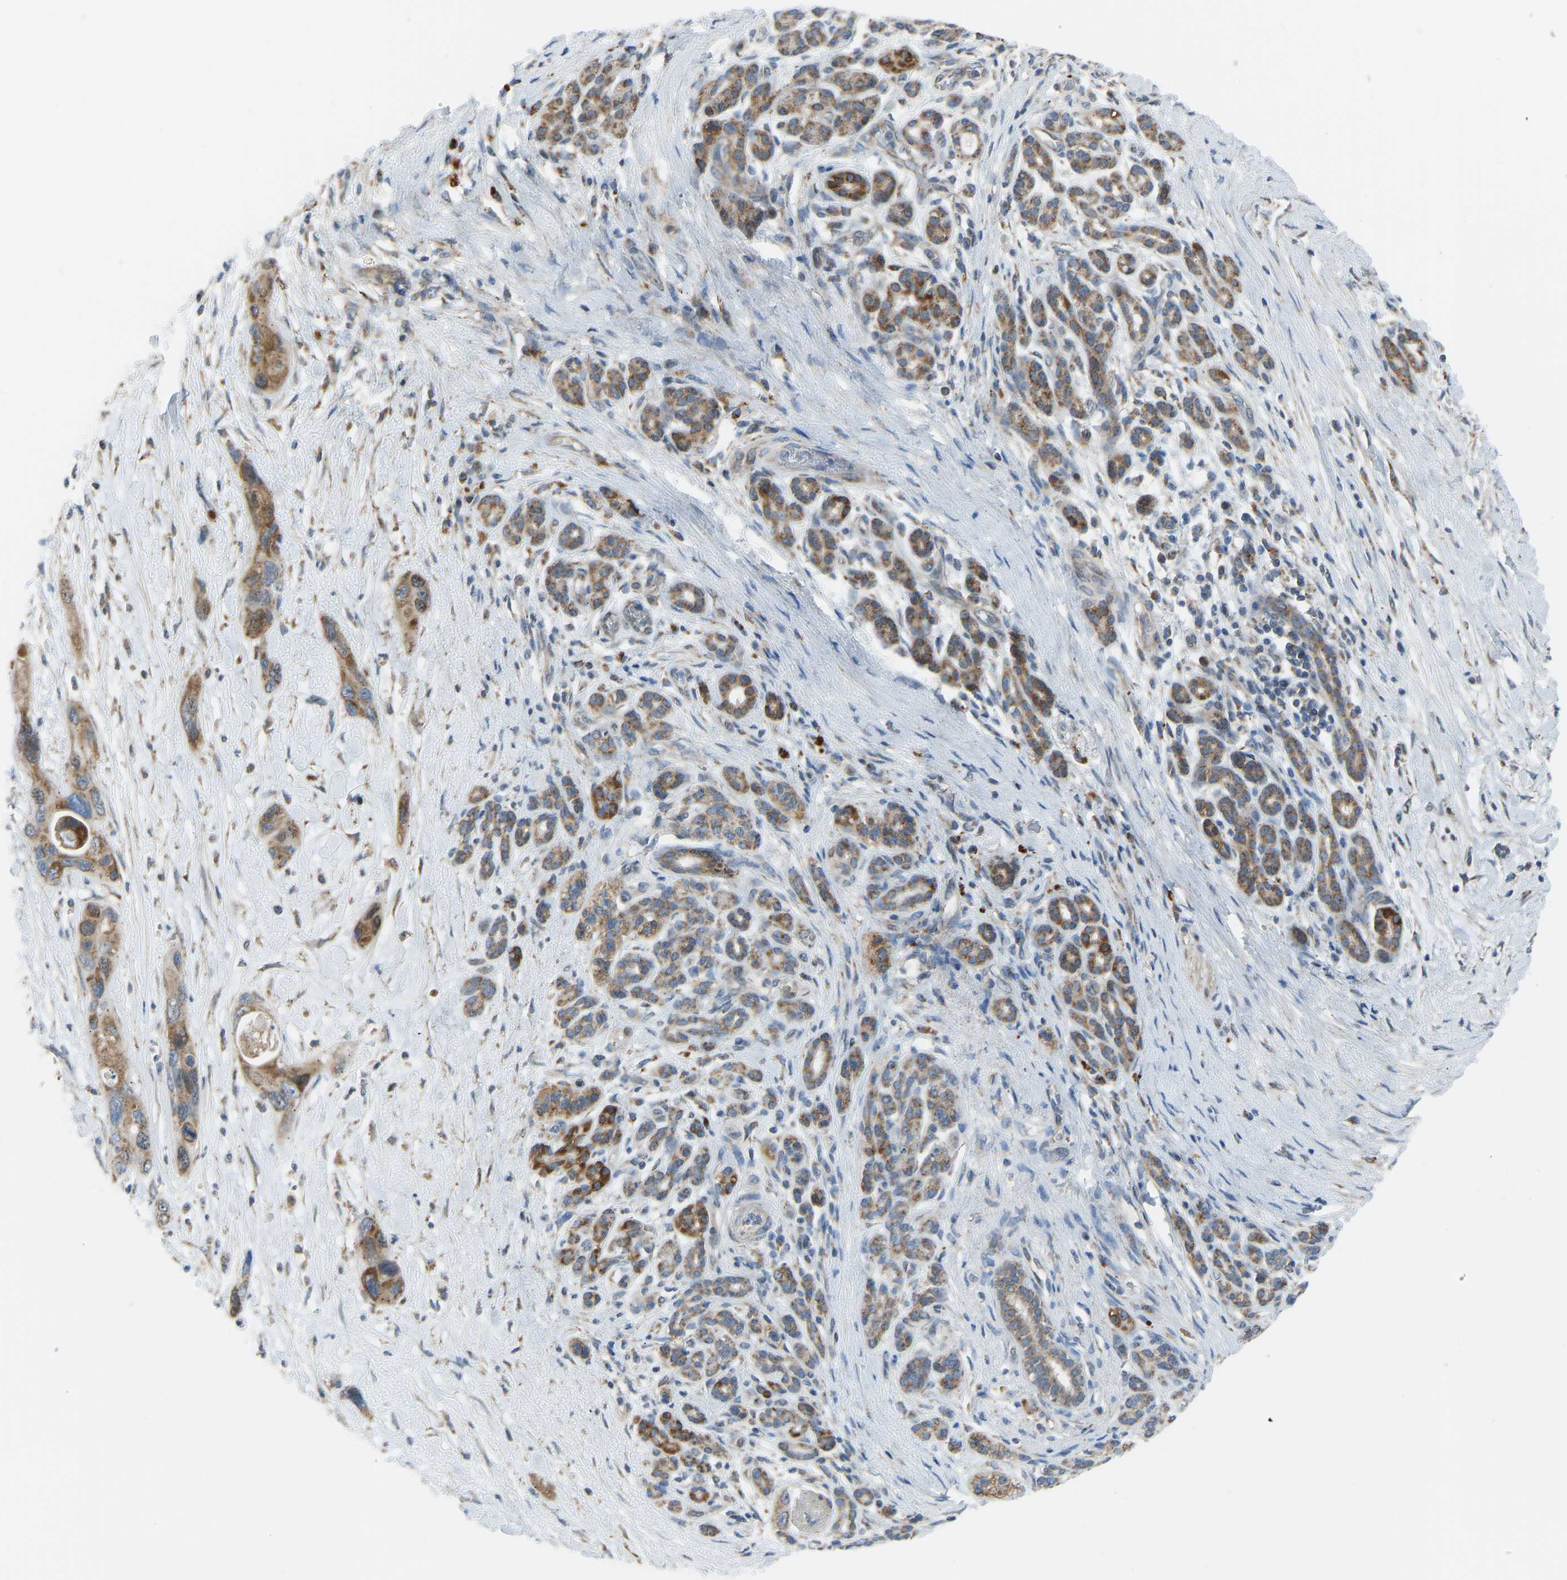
{"staining": {"intensity": "moderate", "quantity": ">75%", "location": "cytoplasmic/membranous"}, "tissue": "pancreatic cancer", "cell_type": "Tumor cells", "image_type": "cancer", "snomed": [{"axis": "morphology", "description": "Adenocarcinoma, NOS"}, {"axis": "topography", "description": "Pancreas"}], "caption": "High-magnification brightfield microscopy of pancreatic adenocarcinoma stained with DAB (3,3'-diaminobenzidine) (brown) and counterstained with hematoxylin (blue). tumor cells exhibit moderate cytoplasmic/membranous expression is present in about>75% of cells.", "gene": "SMIM20", "patient": {"sex": "female", "age": 70}}